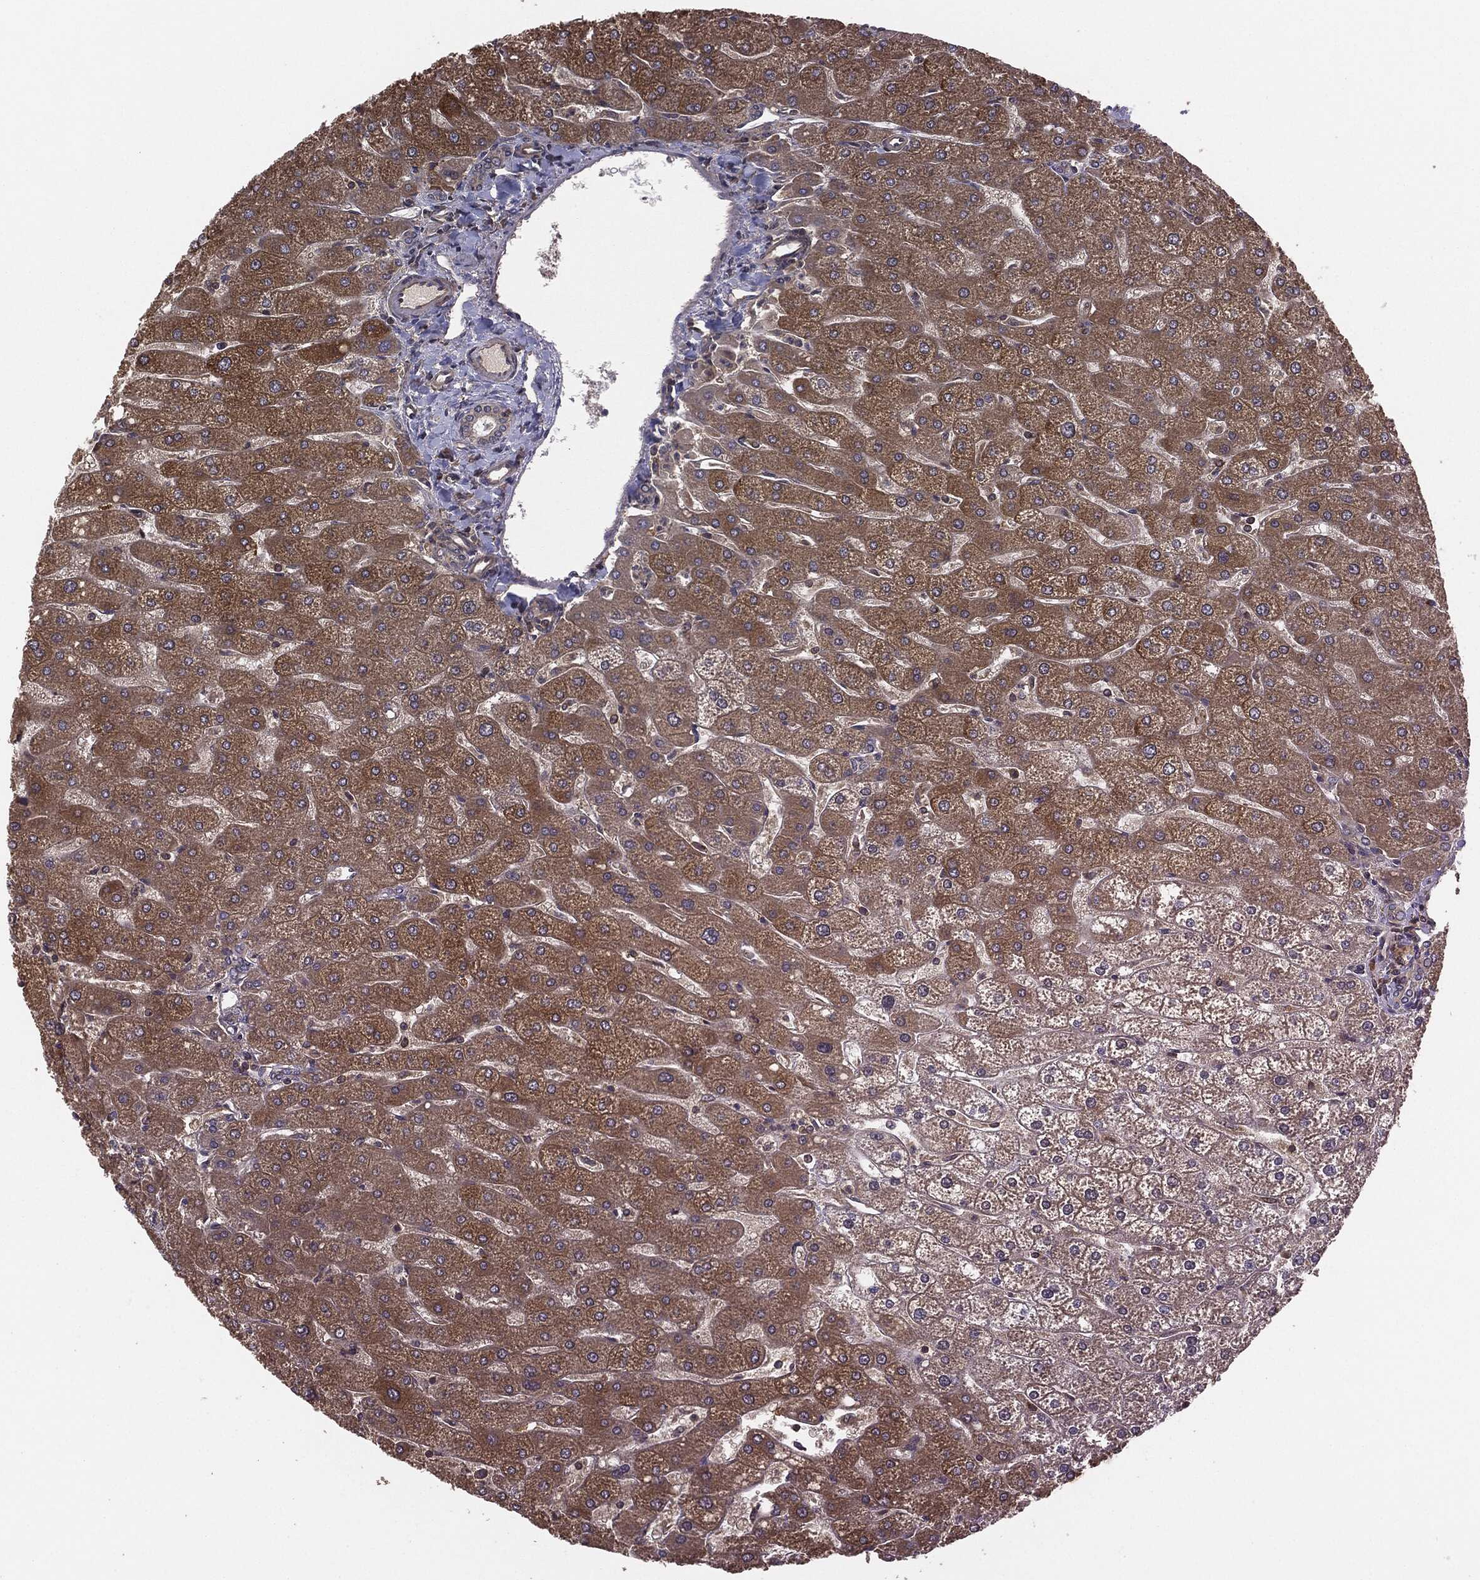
{"staining": {"intensity": "negative", "quantity": "none", "location": "none"}, "tissue": "liver", "cell_type": "Cholangiocytes", "image_type": "normal", "snomed": [{"axis": "morphology", "description": "Normal tissue, NOS"}, {"axis": "topography", "description": "Liver"}], "caption": "The immunohistochemistry (IHC) photomicrograph has no significant positivity in cholangiocytes of liver. (DAB IHC, high magnification).", "gene": "ERBIN", "patient": {"sex": "male", "age": 67}}